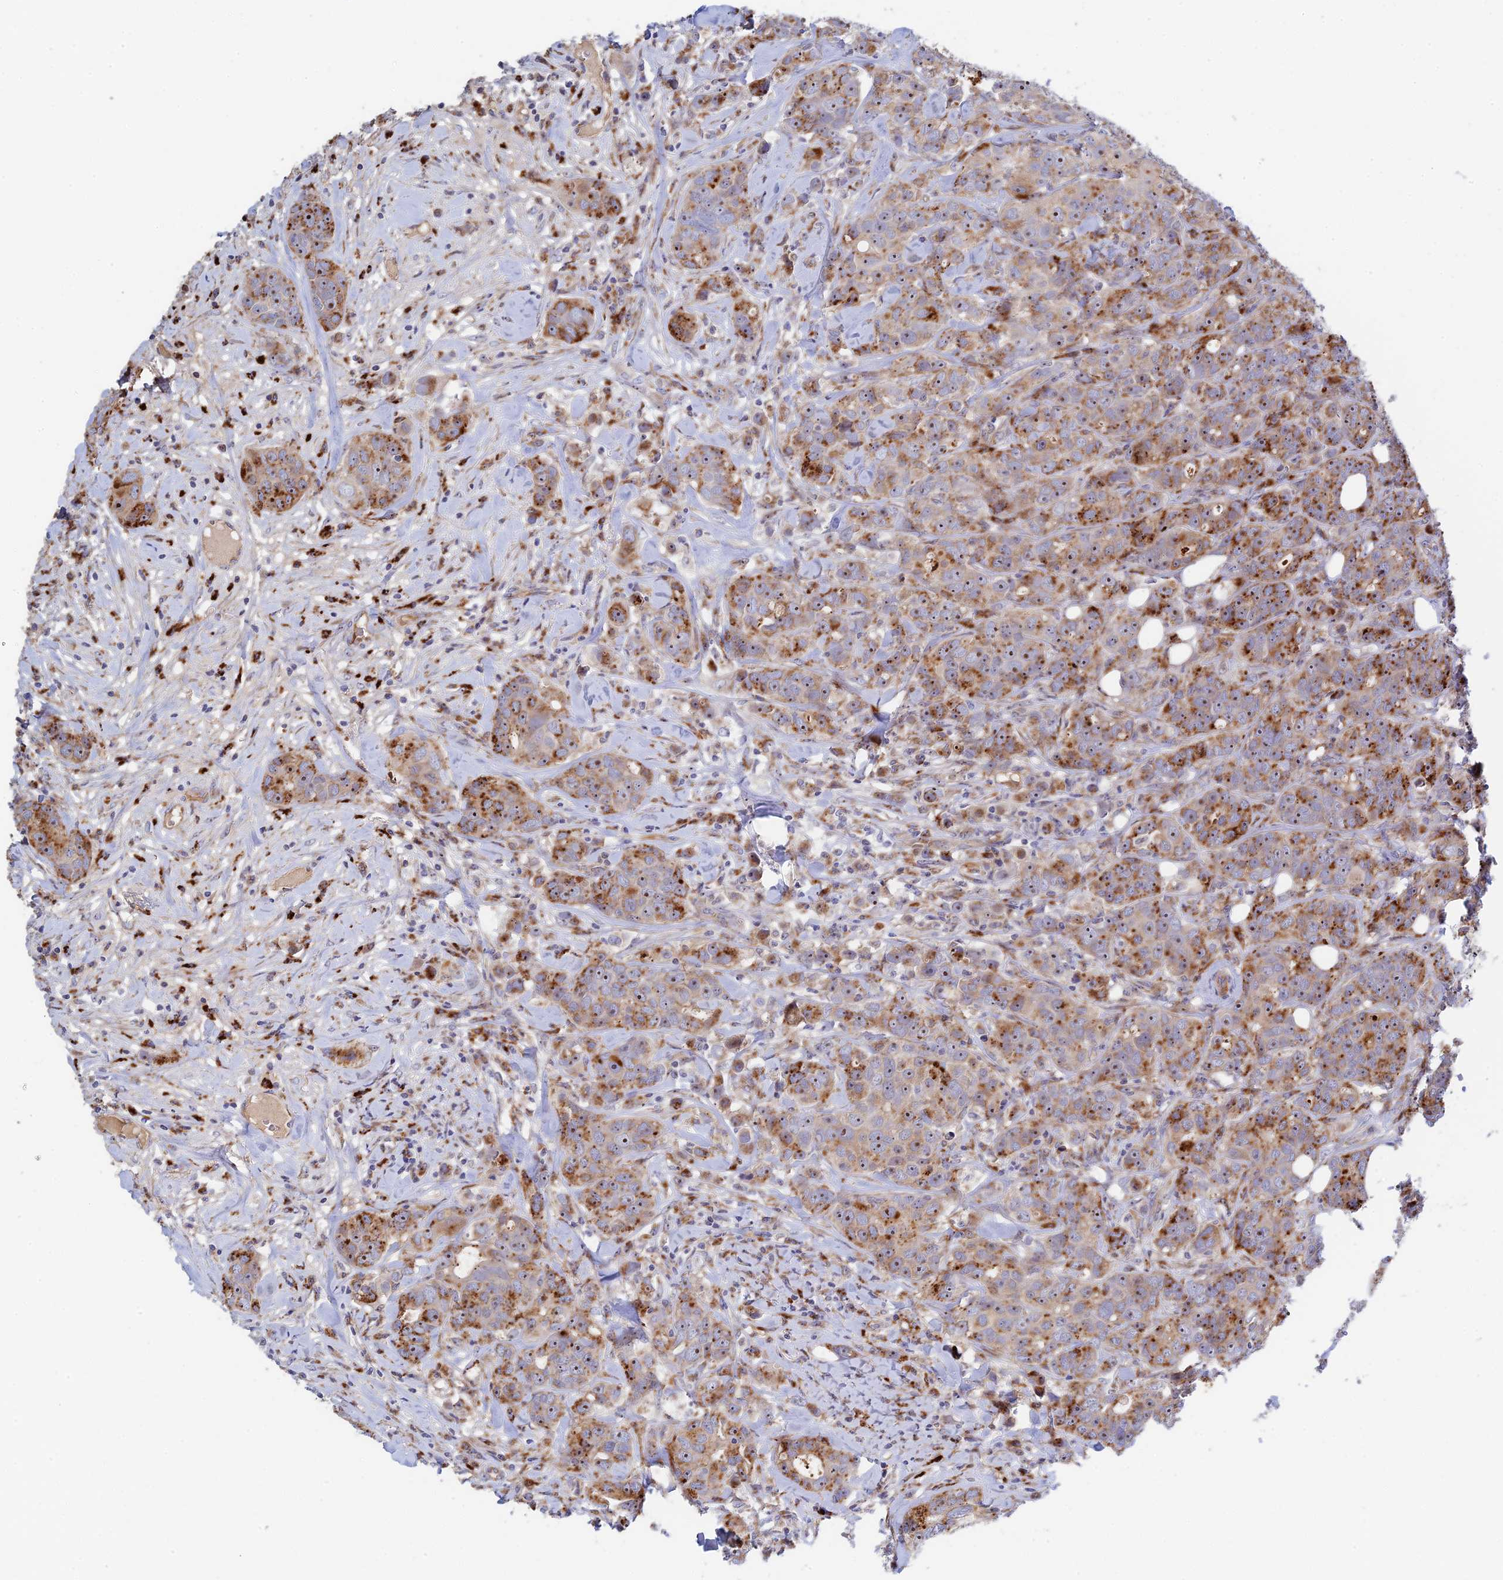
{"staining": {"intensity": "moderate", "quantity": ">75%", "location": "cytoplasmic/membranous"}, "tissue": "breast cancer", "cell_type": "Tumor cells", "image_type": "cancer", "snomed": [{"axis": "morphology", "description": "Duct carcinoma"}, {"axis": "topography", "description": "Breast"}], "caption": "Immunohistochemistry (IHC) image of neoplastic tissue: human breast cancer stained using IHC exhibits medium levels of moderate protein expression localized specifically in the cytoplasmic/membranous of tumor cells, appearing as a cytoplasmic/membranous brown color.", "gene": "PPP2R3C", "patient": {"sex": "female", "age": 43}}